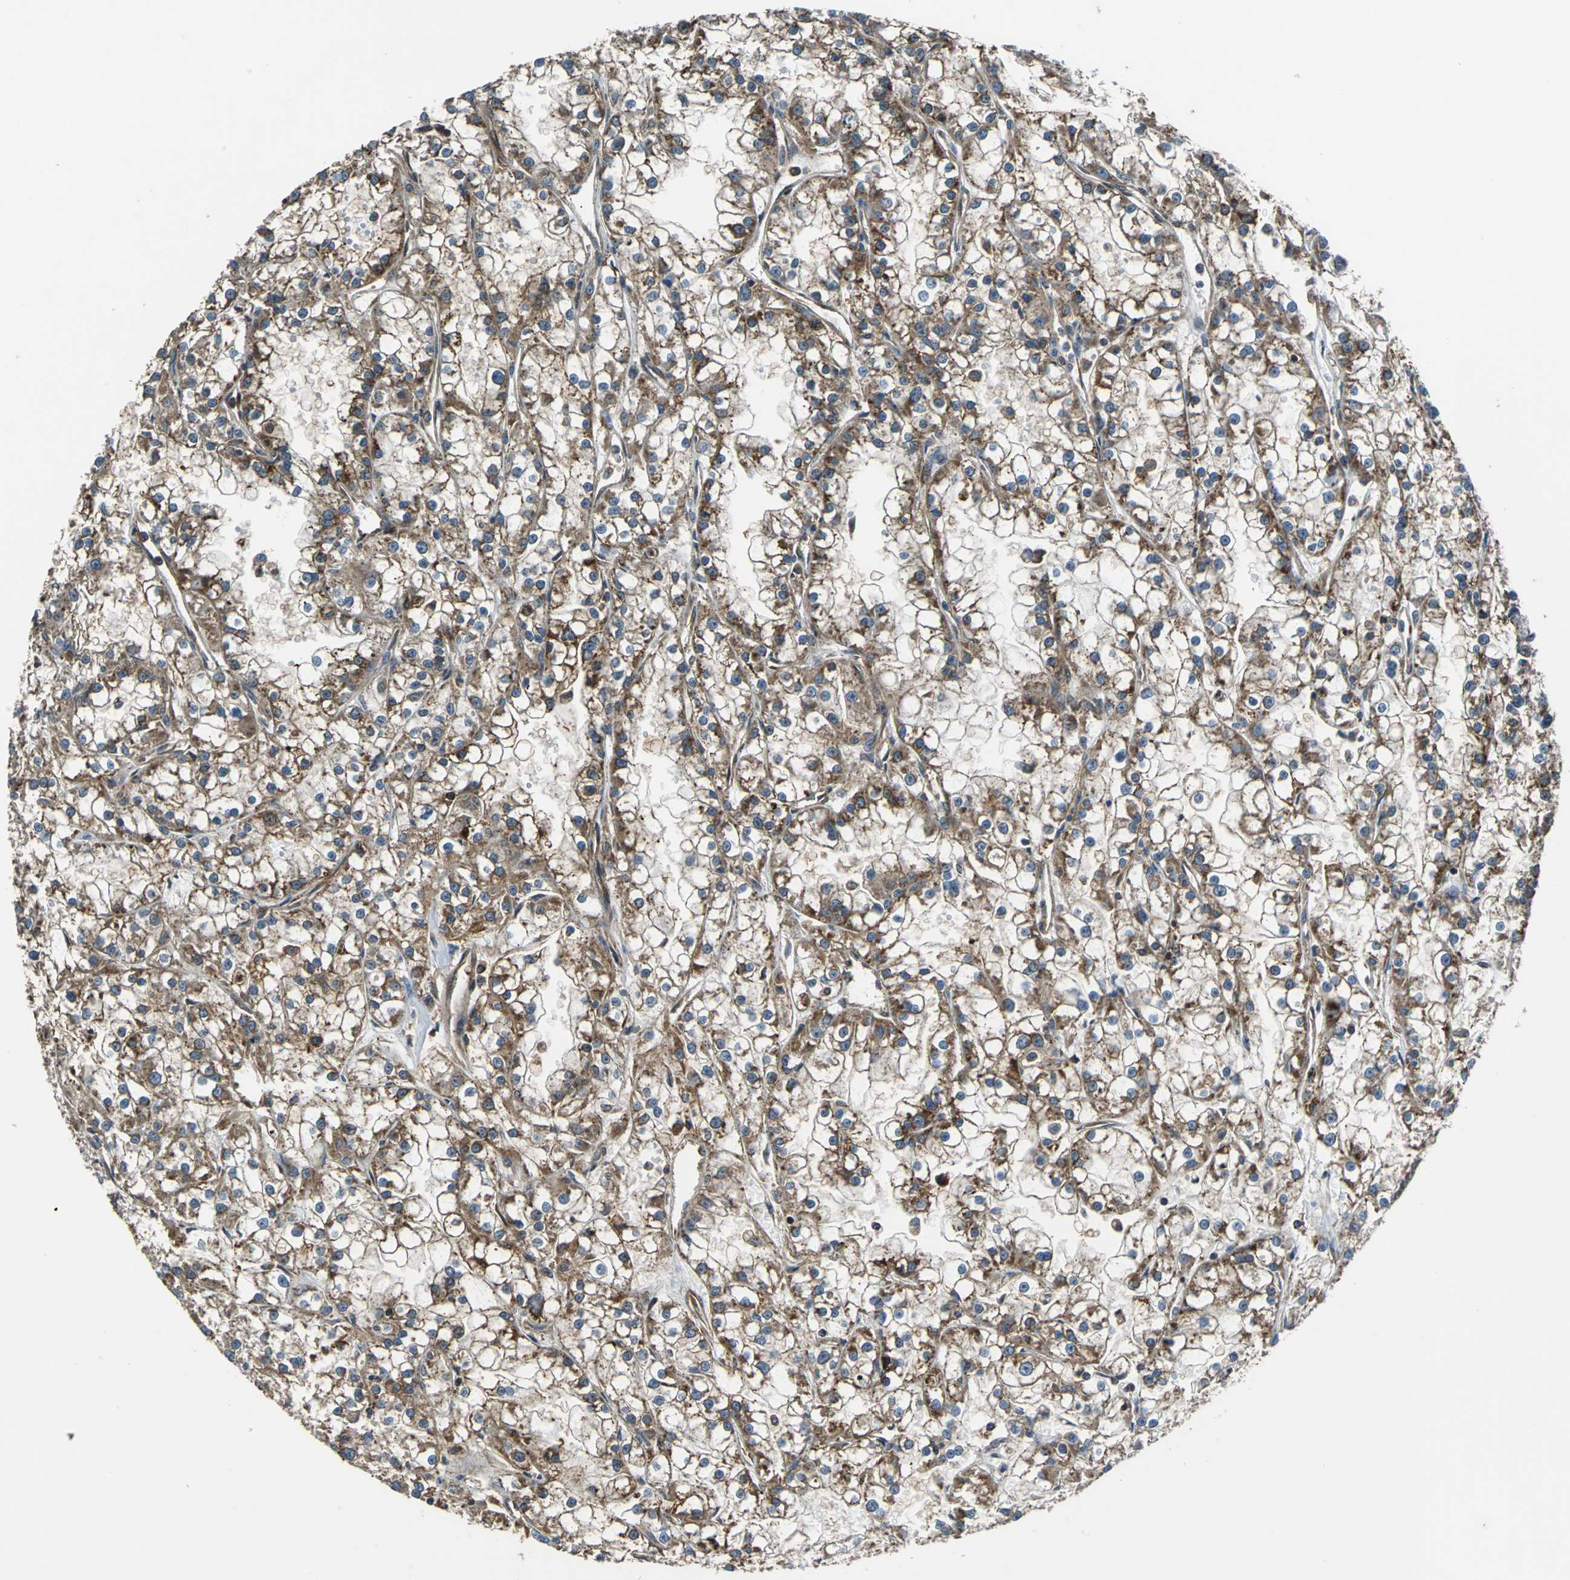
{"staining": {"intensity": "strong", "quantity": ">75%", "location": "cytoplasmic/membranous"}, "tissue": "renal cancer", "cell_type": "Tumor cells", "image_type": "cancer", "snomed": [{"axis": "morphology", "description": "Adenocarcinoma, NOS"}, {"axis": "topography", "description": "Kidney"}], "caption": "This is a histology image of immunohistochemistry staining of renal cancer, which shows strong expression in the cytoplasmic/membranous of tumor cells.", "gene": "PARVA", "patient": {"sex": "female", "age": 52}}